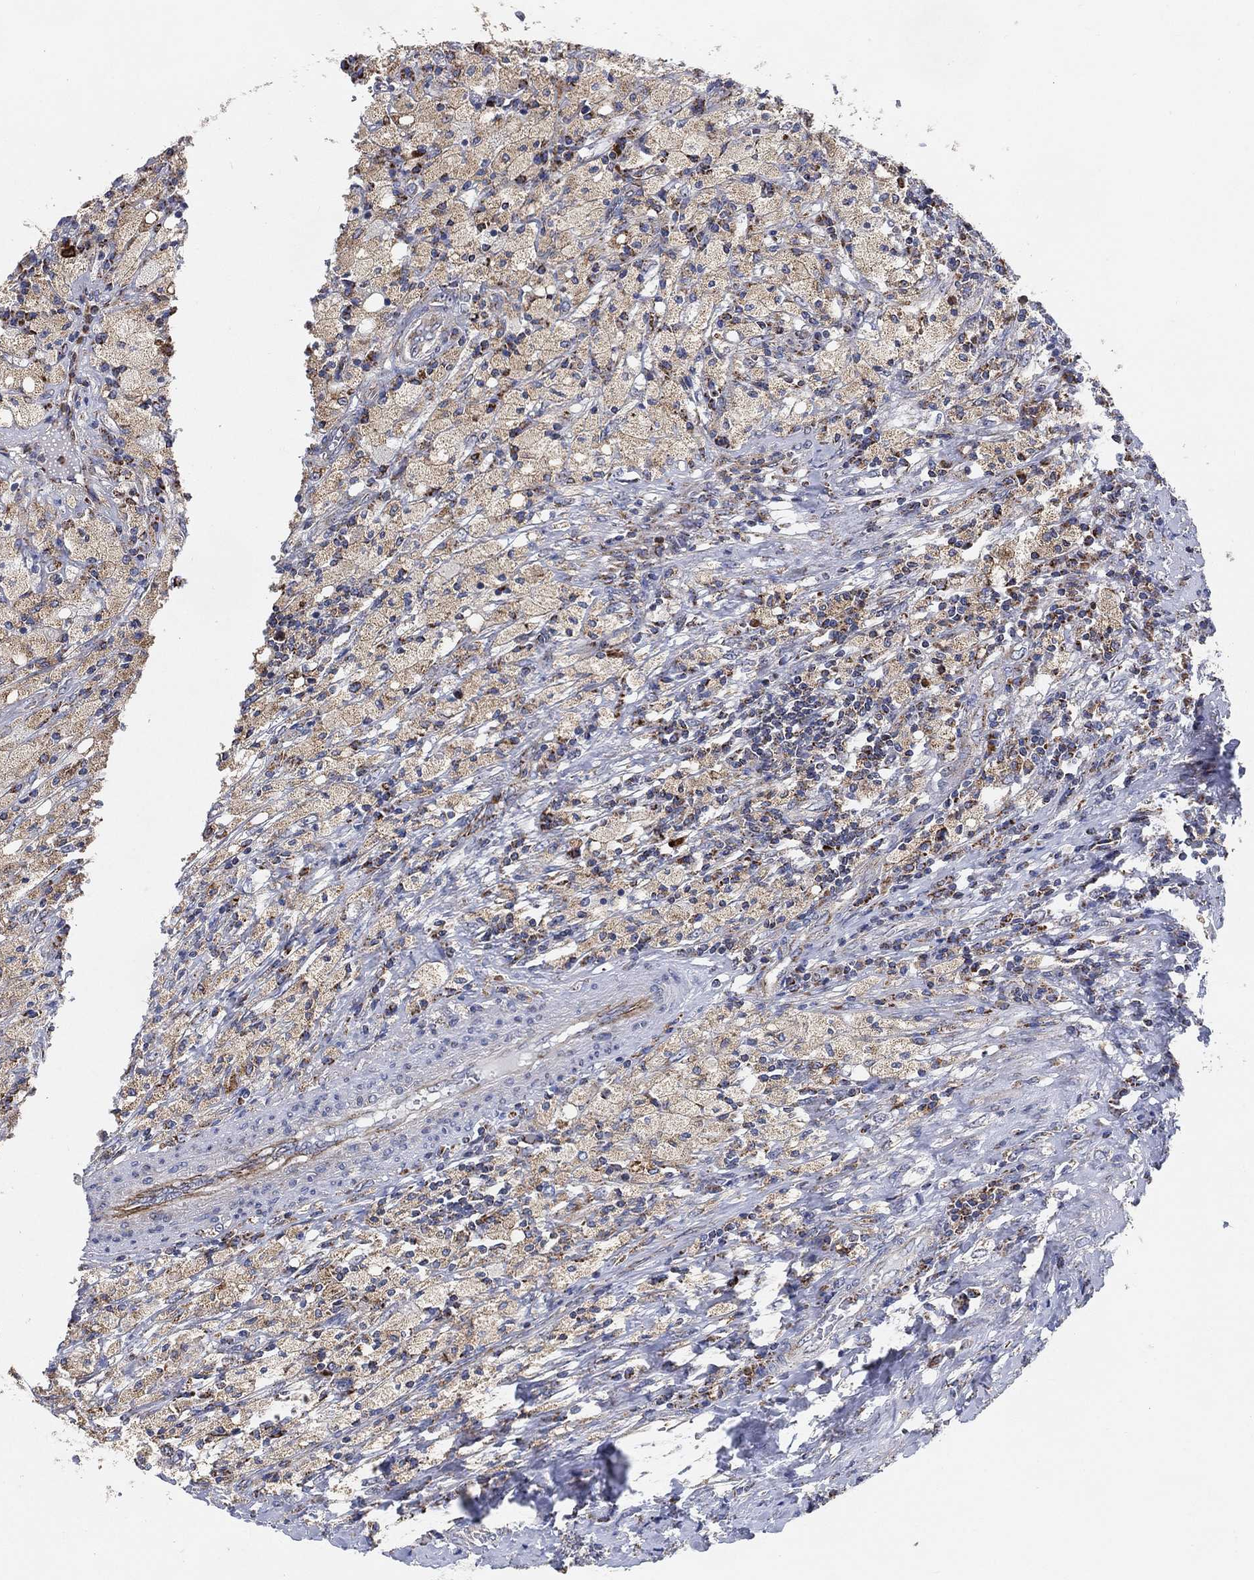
{"staining": {"intensity": "moderate", "quantity": "25%-75%", "location": "cytoplasmic/membranous"}, "tissue": "testis cancer", "cell_type": "Tumor cells", "image_type": "cancer", "snomed": [{"axis": "morphology", "description": "Necrosis, NOS"}, {"axis": "morphology", "description": "Carcinoma, Embryonal, NOS"}, {"axis": "topography", "description": "Testis"}], "caption": "This is a micrograph of immunohistochemistry (IHC) staining of testis cancer, which shows moderate expression in the cytoplasmic/membranous of tumor cells.", "gene": "GCAT", "patient": {"sex": "male", "age": 19}}